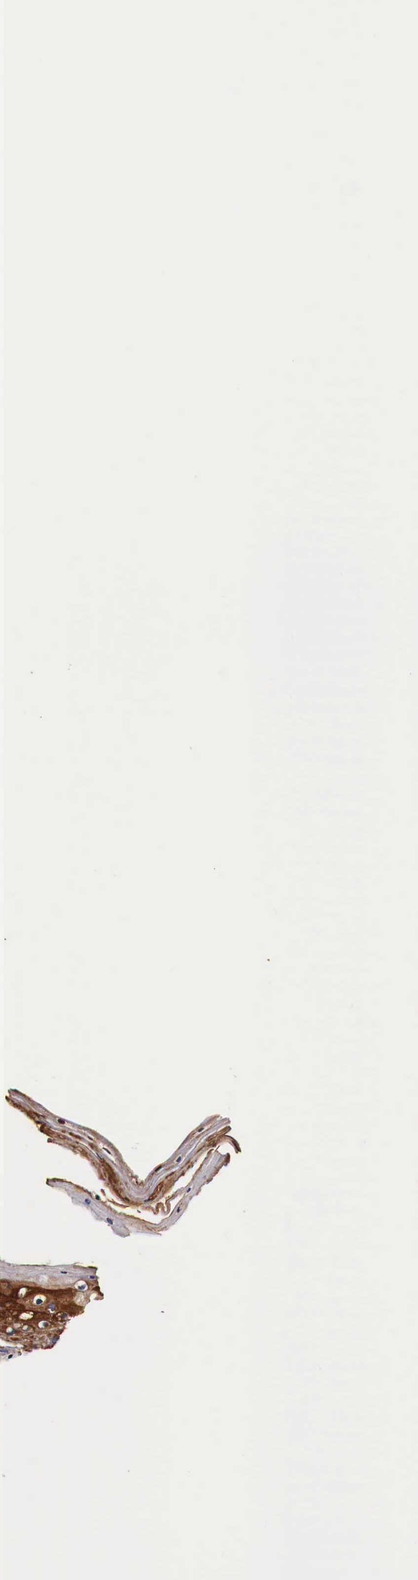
{"staining": {"intensity": "strong", "quantity": ">75%", "location": "cytoplasmic/membranous"}, "tissue": "vagina", "cell_type": "Squamous epithelial cells", "image_type": "normal", "snomed": [{"axis": "morphology", "description": "Normal tissue, NOS"}, {"axis": "topography", "description": "Vagina"}], "caption": "Strong cytoplasmic/membranous expression for a protein is seen in approximately >75% of squamous epithelial cells of normal vagina using IHC.", "gene": "HSPB1", "patient": {"sex": "female", "age": 46}}